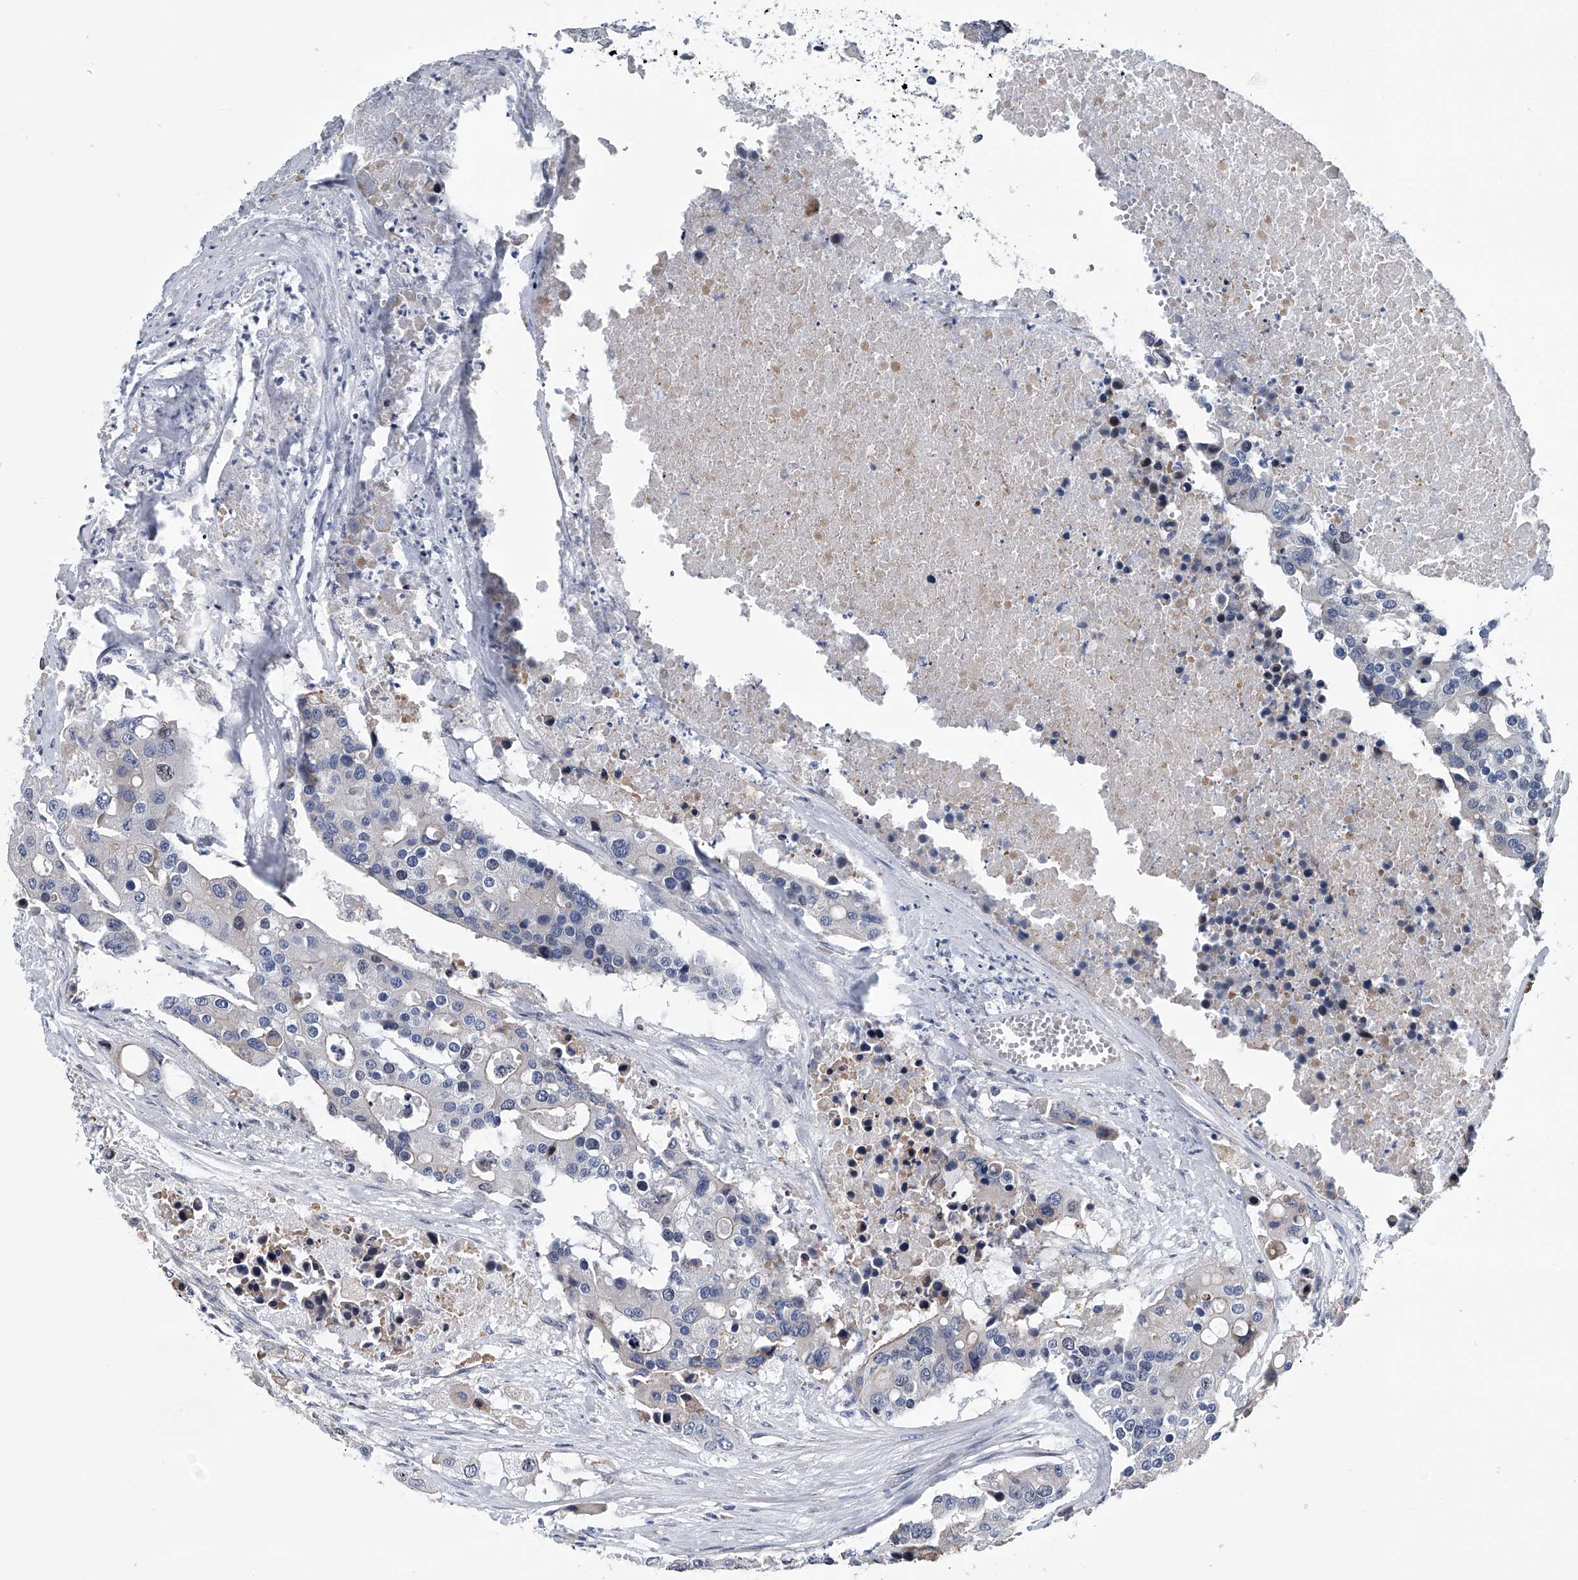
{"staining": {"intensity": "negative", "quantity": "none", "location": "none"}, "tissue": "colorectal cancer", "cell_type": "Tumor cells", "image_type": "cancer", "snomed": [{"axis": "morphology", "description": "Adenocarcinoma, NOS"}, {"axis": "topography", "description": "Colon"}], "caption": "Protein analysis of adenocarcinoma (colorectal) displays no significant expression in tumor cells. (Stains: DAB immunohistochemistry (IHC) with hematoxylin counter stain, Microscopy: brightfield microscopy at high magnification).", "gene": "ABCG1", "patient": {"sex": "male", "age": 77}}